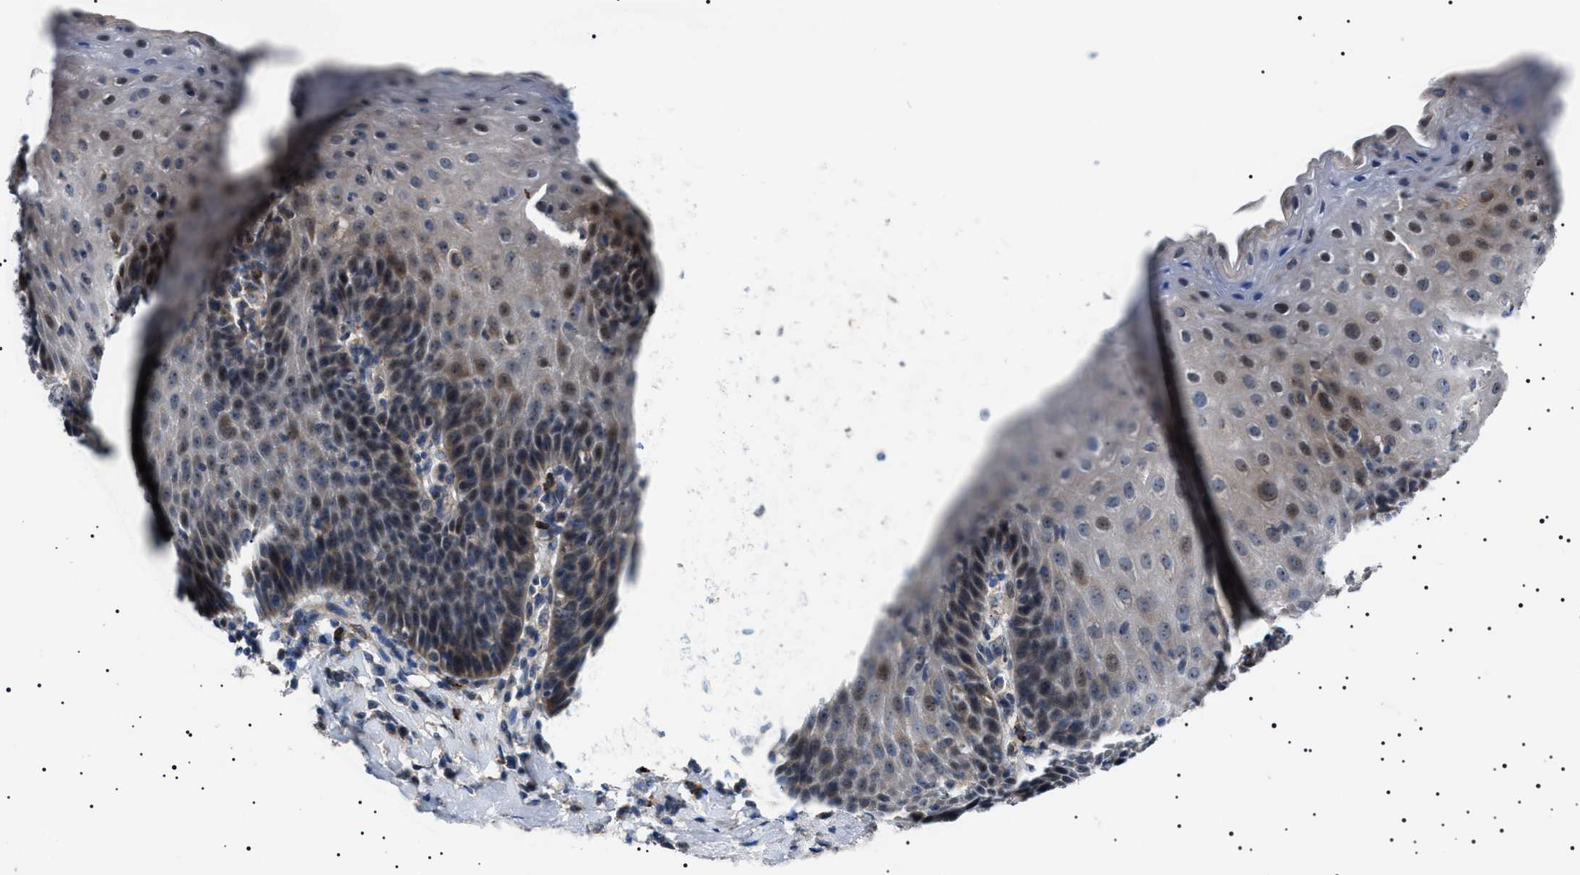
{"staining": {"intensity": "weak", "quantity": "25%-75%", "location": "cytoplasmic/membranous,nuclear"}, "tissue": "esophagus", "cell_type": "Squamous epithelial cells", "image_type": "normal", "snomed": [{"axis": "morphology", "description": "Normal tissue, NOS"}, {"axis": "topography", "description": "Esophagus"}], "caption": "An immunohistochemistry photomicrograph of unremarkable tissue is shown. Protein staining in brown labels weak cytoplasmic/membranous,nuclear positivity in esophagus within squamous epithelial cells. Immunohistochemistry (ihc) stains the protein in brown and the nuclei are stained blue.", "gene": "PTRH1", "patient": {"sex": "female", "age": 61}}